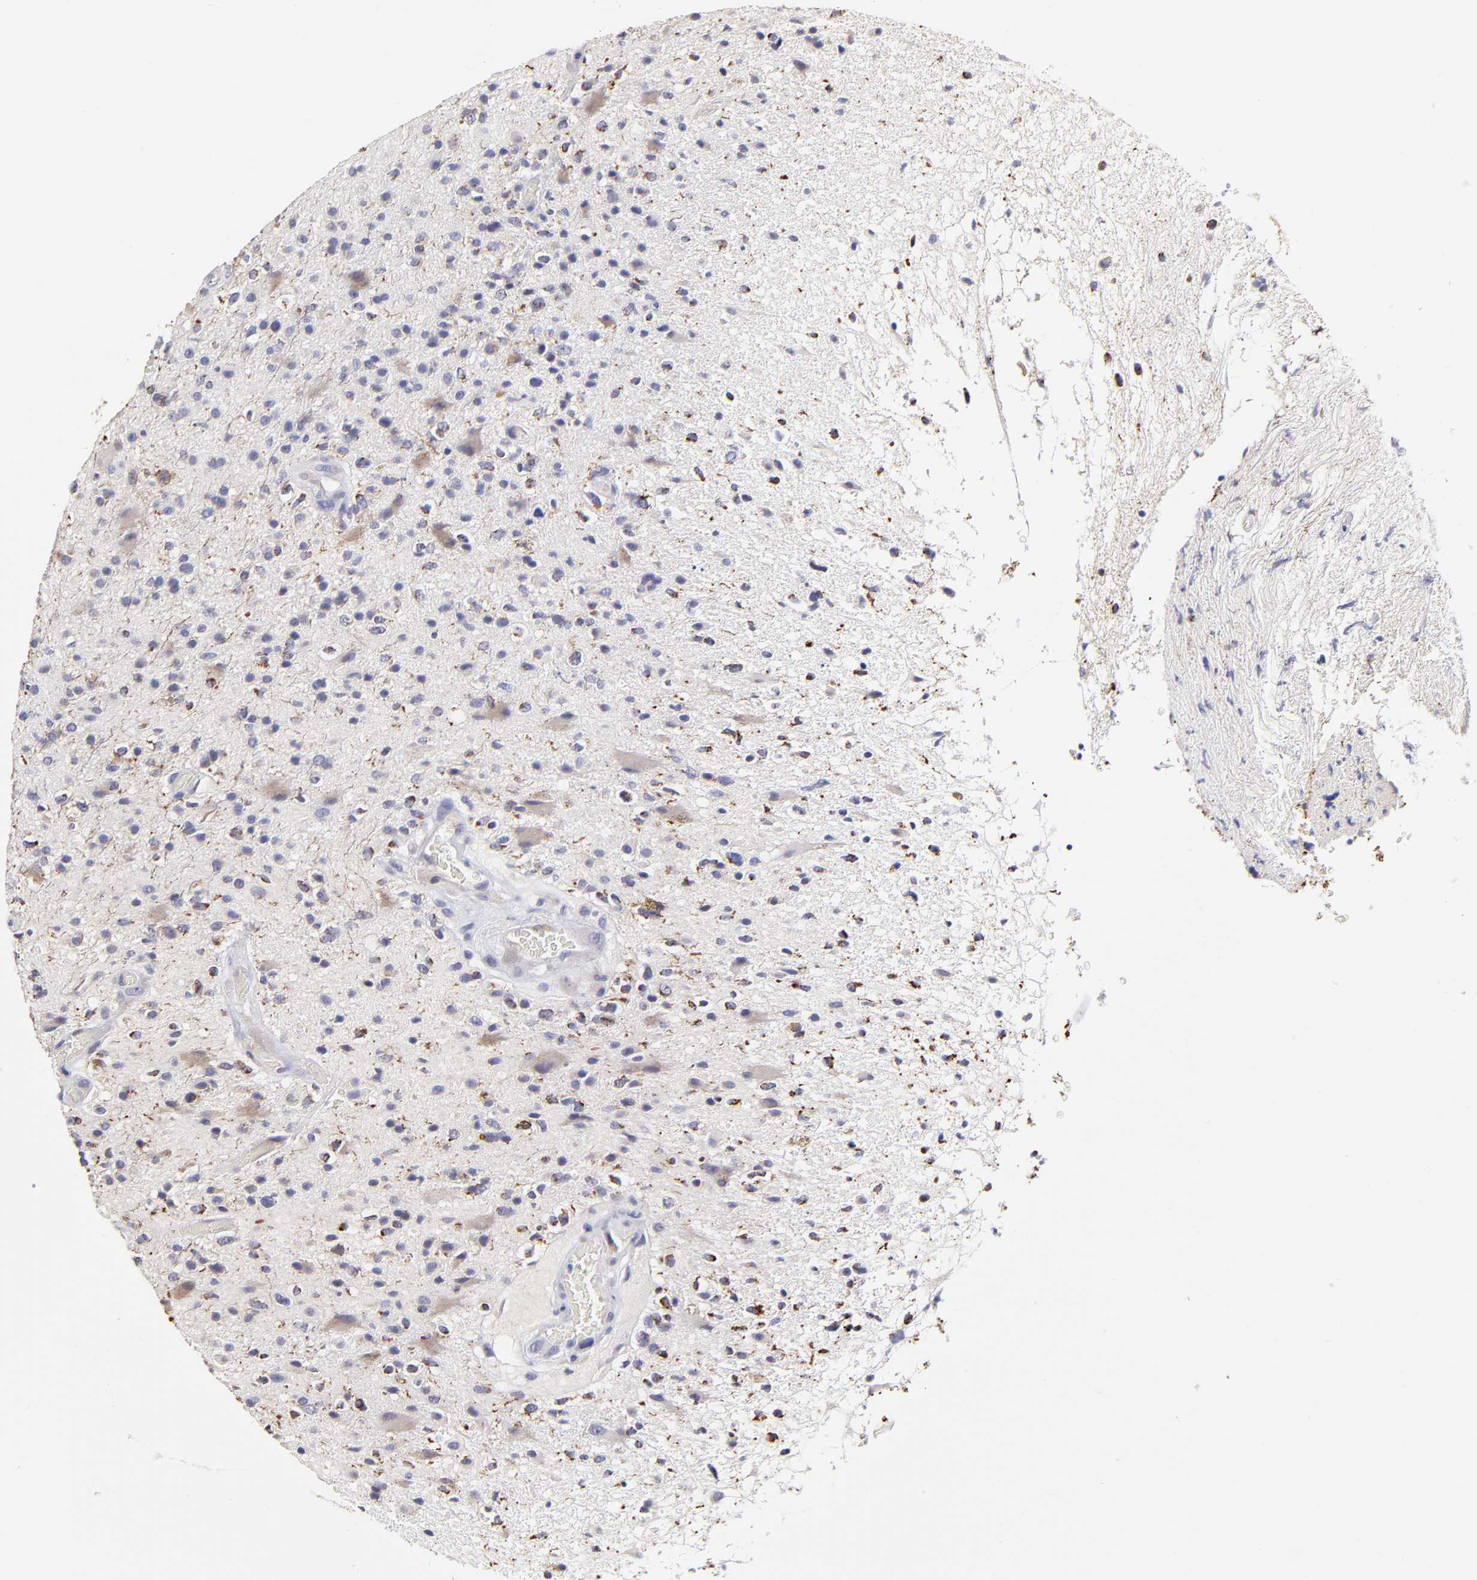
{"staining": {"intensity": "moderate", "quantity": "25%-75%", "location": "cytoplasmic/membranous"}, "tissue": "glioma", "cell_type": "Tumor cells", "image_type": "cancer", "snomed": [{"axis": "morphology", "description": "Glioma, malignant, High grade"}, {"axis": "topography", "description": "Brain"}], "caption": "Protein expression analysis of human glioma reveals moderate cytoplasmic/membranous staining in about 25%-75% of tumor cells.", "gene": "BTG2", "patient": {"sex": "male", "age": 33}}